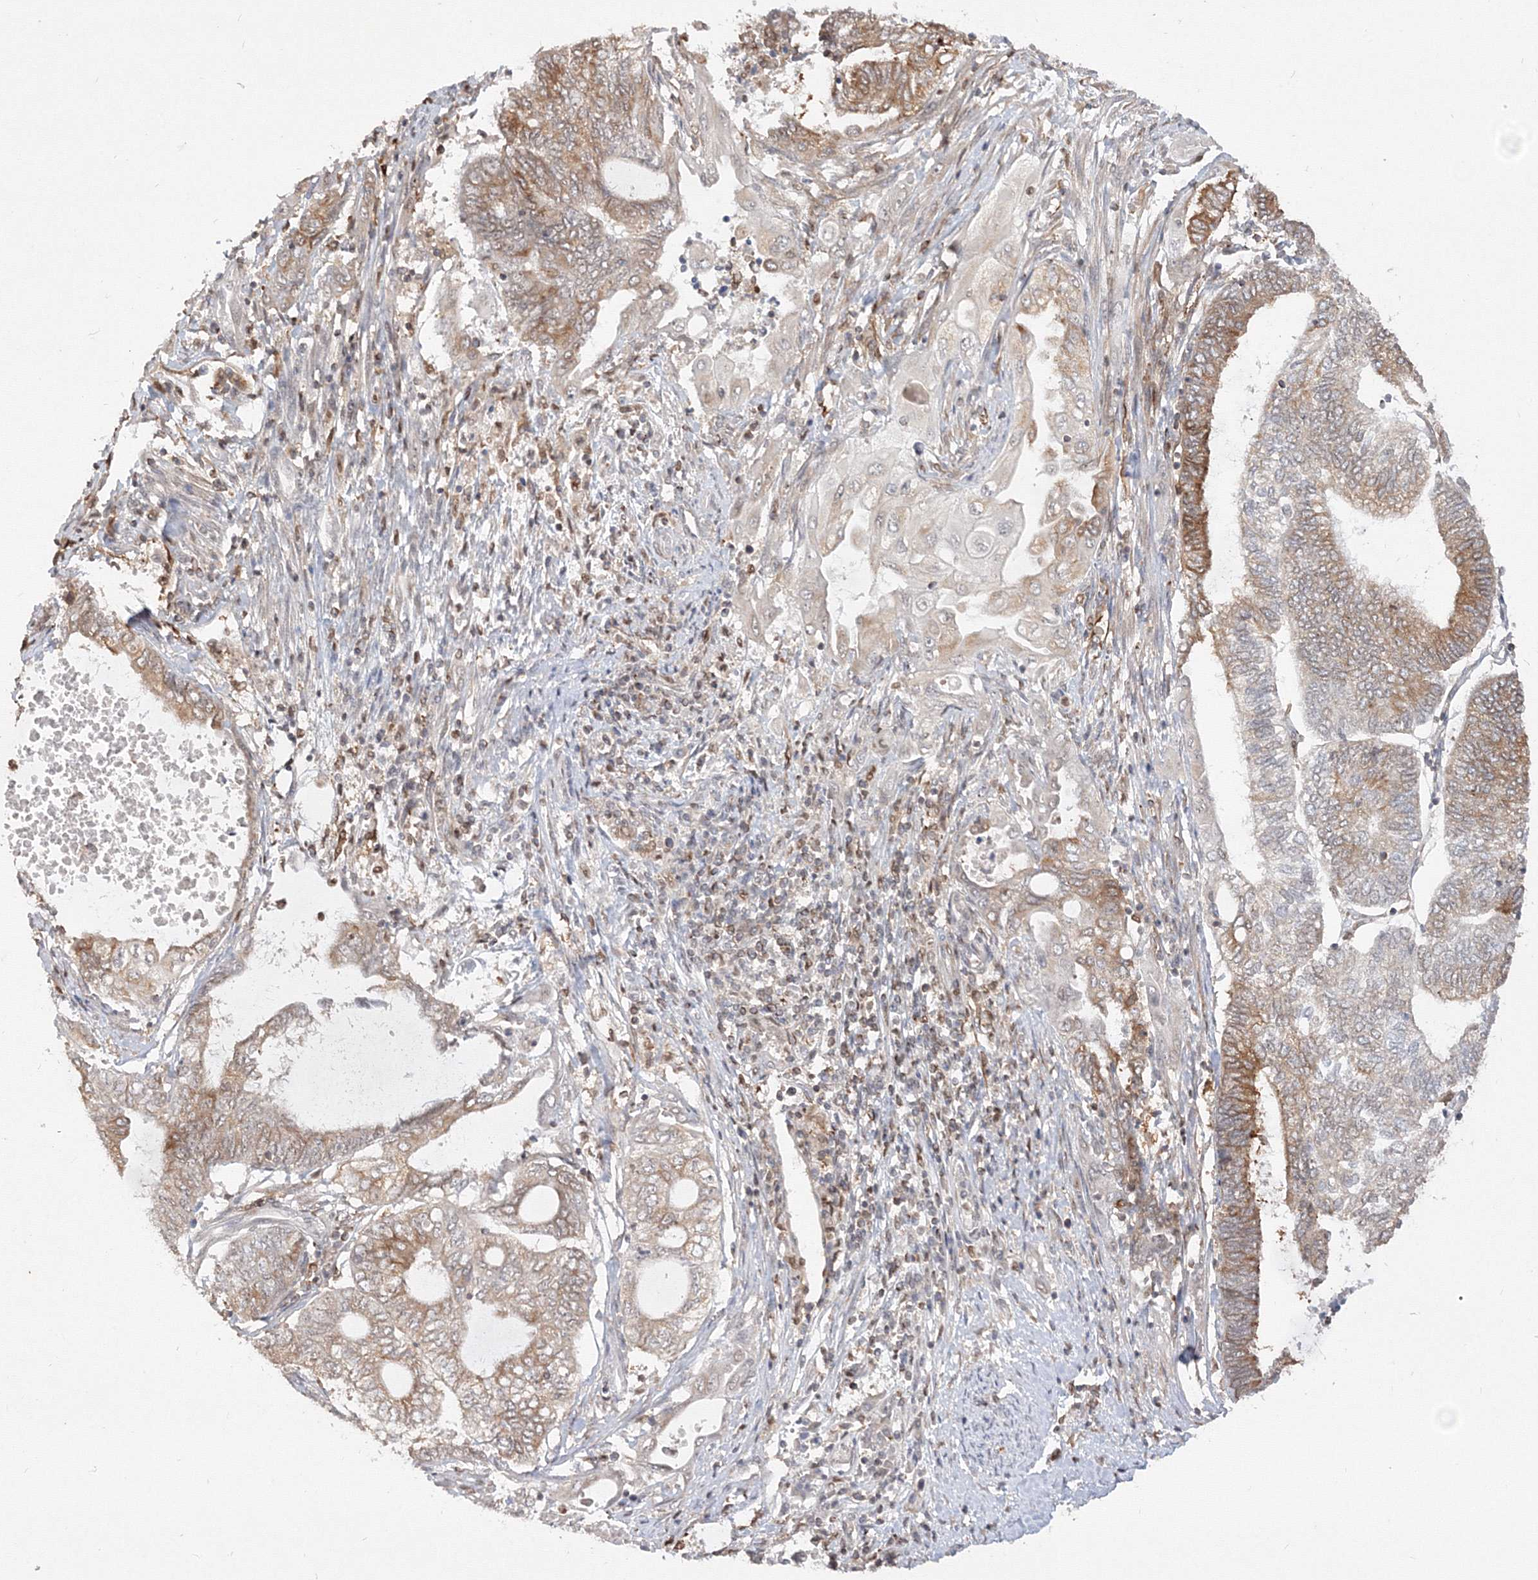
{"staining": {"intensity": "moderate", "quantity": "25%-75%", "location": "cytoplasmic/membranous"}, "tissue": "endometrial cancer", "cell_type": "Tumor cells", "image_type": "cancer", "snomed": [{"axis": "morphology", "description": "Adenocarcinoma, NOS"}, {"axis": "topography", "description": "Uterus"}, {"axis": "topography", "description": "Endometrium"}], "caption": "A high-resolution micrograph shows IHC staining of endometrial adenocarcinoma, which demonstrates moderate cytoplasmic/membranous expression in about 25%-75% of tumor cells.", "gene": "TMEM50B", "patient": {"sex": "female", "age": 70}}